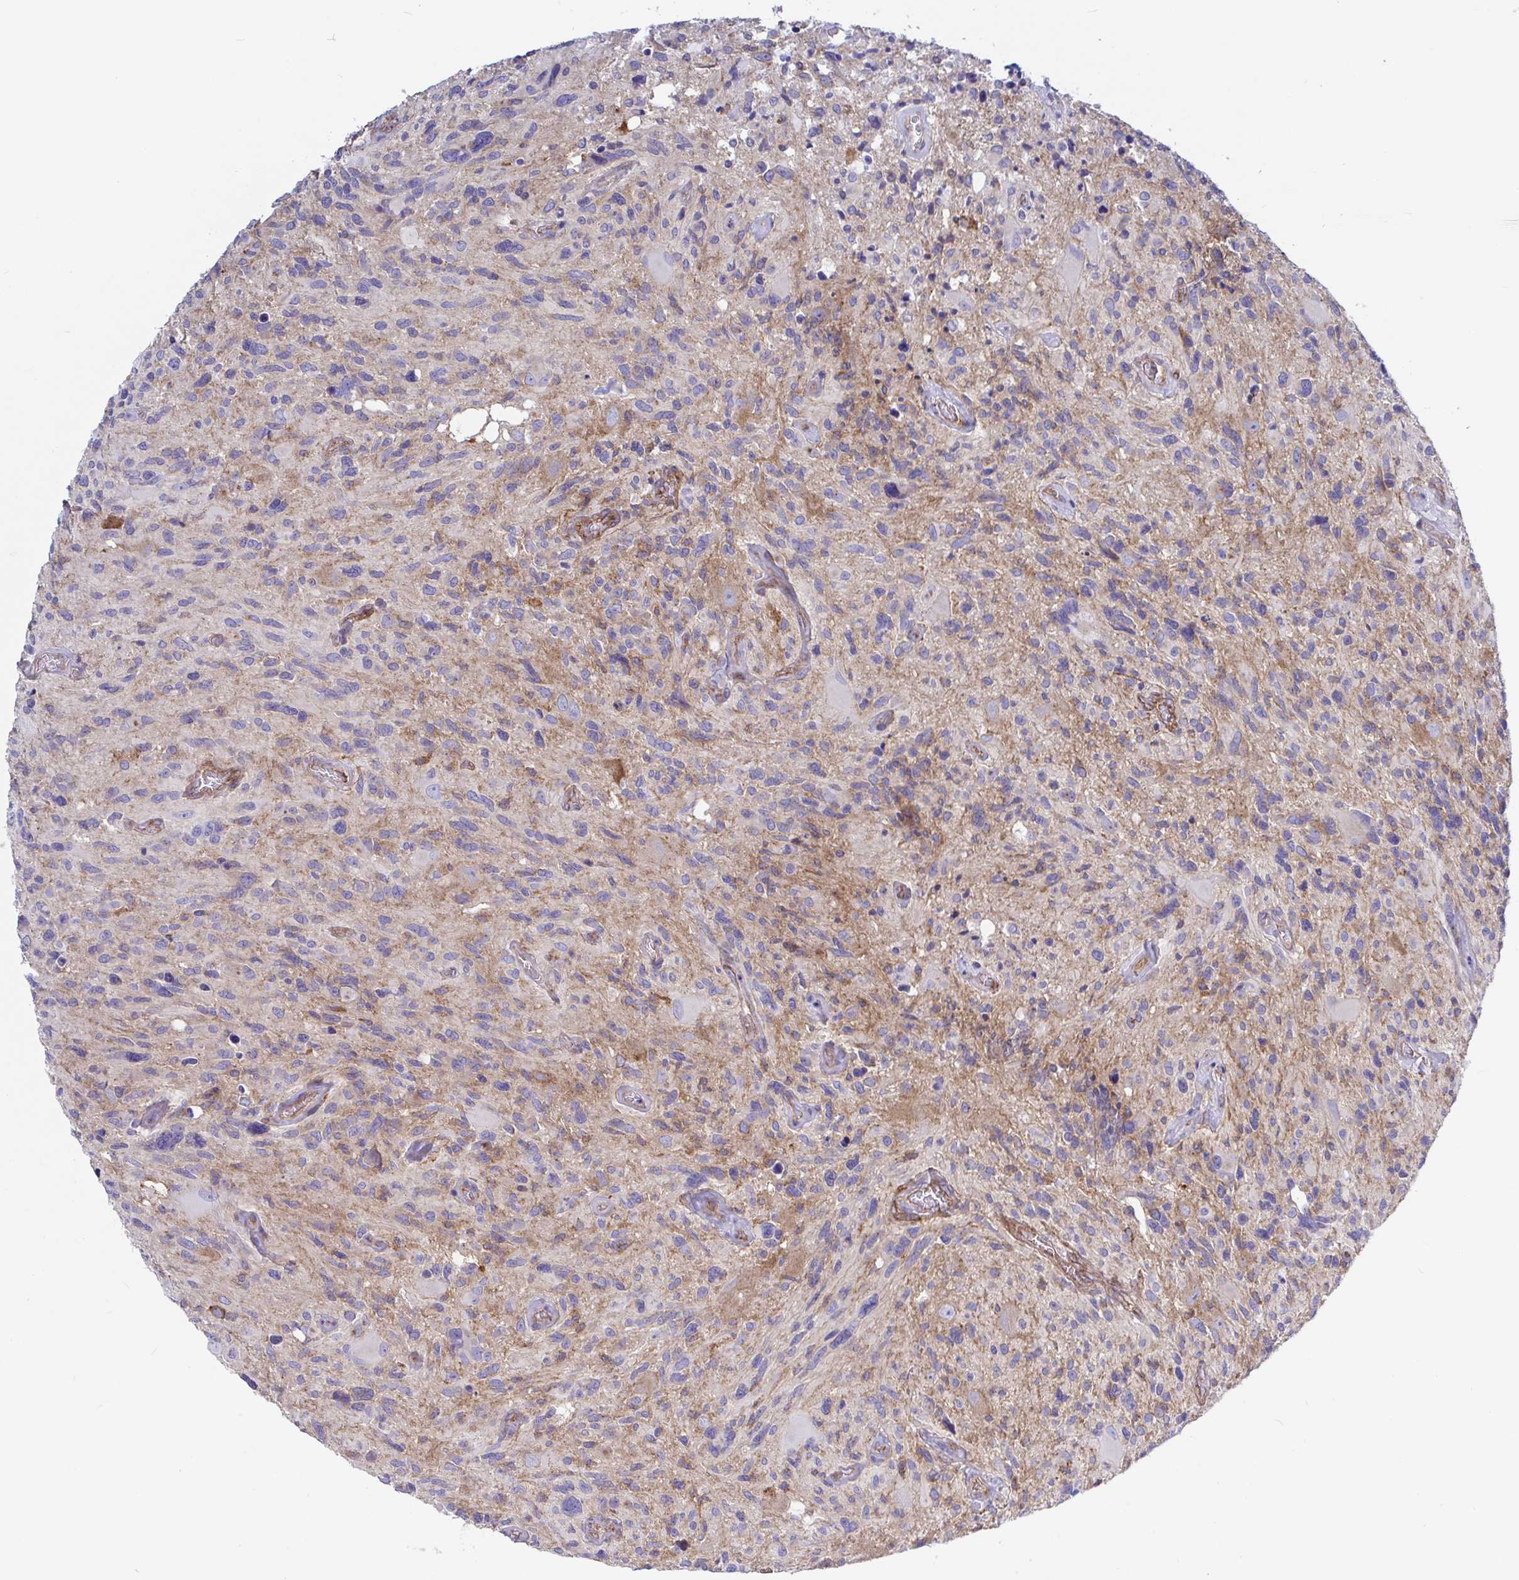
{"staining": {"intensity": "weak", "quantity": "<25%", "location": "cytoplasmic/membranous"}, "tissue": "glioma", "cell_type": "Tumor cells", "image_type": "cancer", "snomed": [{"axis": "morphology", "description": "Glioma, malignant, High grade"}, {"axis": "topography", "description": "Brain"}], "caption": "Malignant glioma (high-grade) was stained to show a protein in brown. There is no significant expression in tumor cells. (DAB (3,3'-diaminobenzidine) IHC visualized using brightfield microscopy, high magnification).", "gene": "ARL4D", "patient": {"sex": "male", "age": 49}}